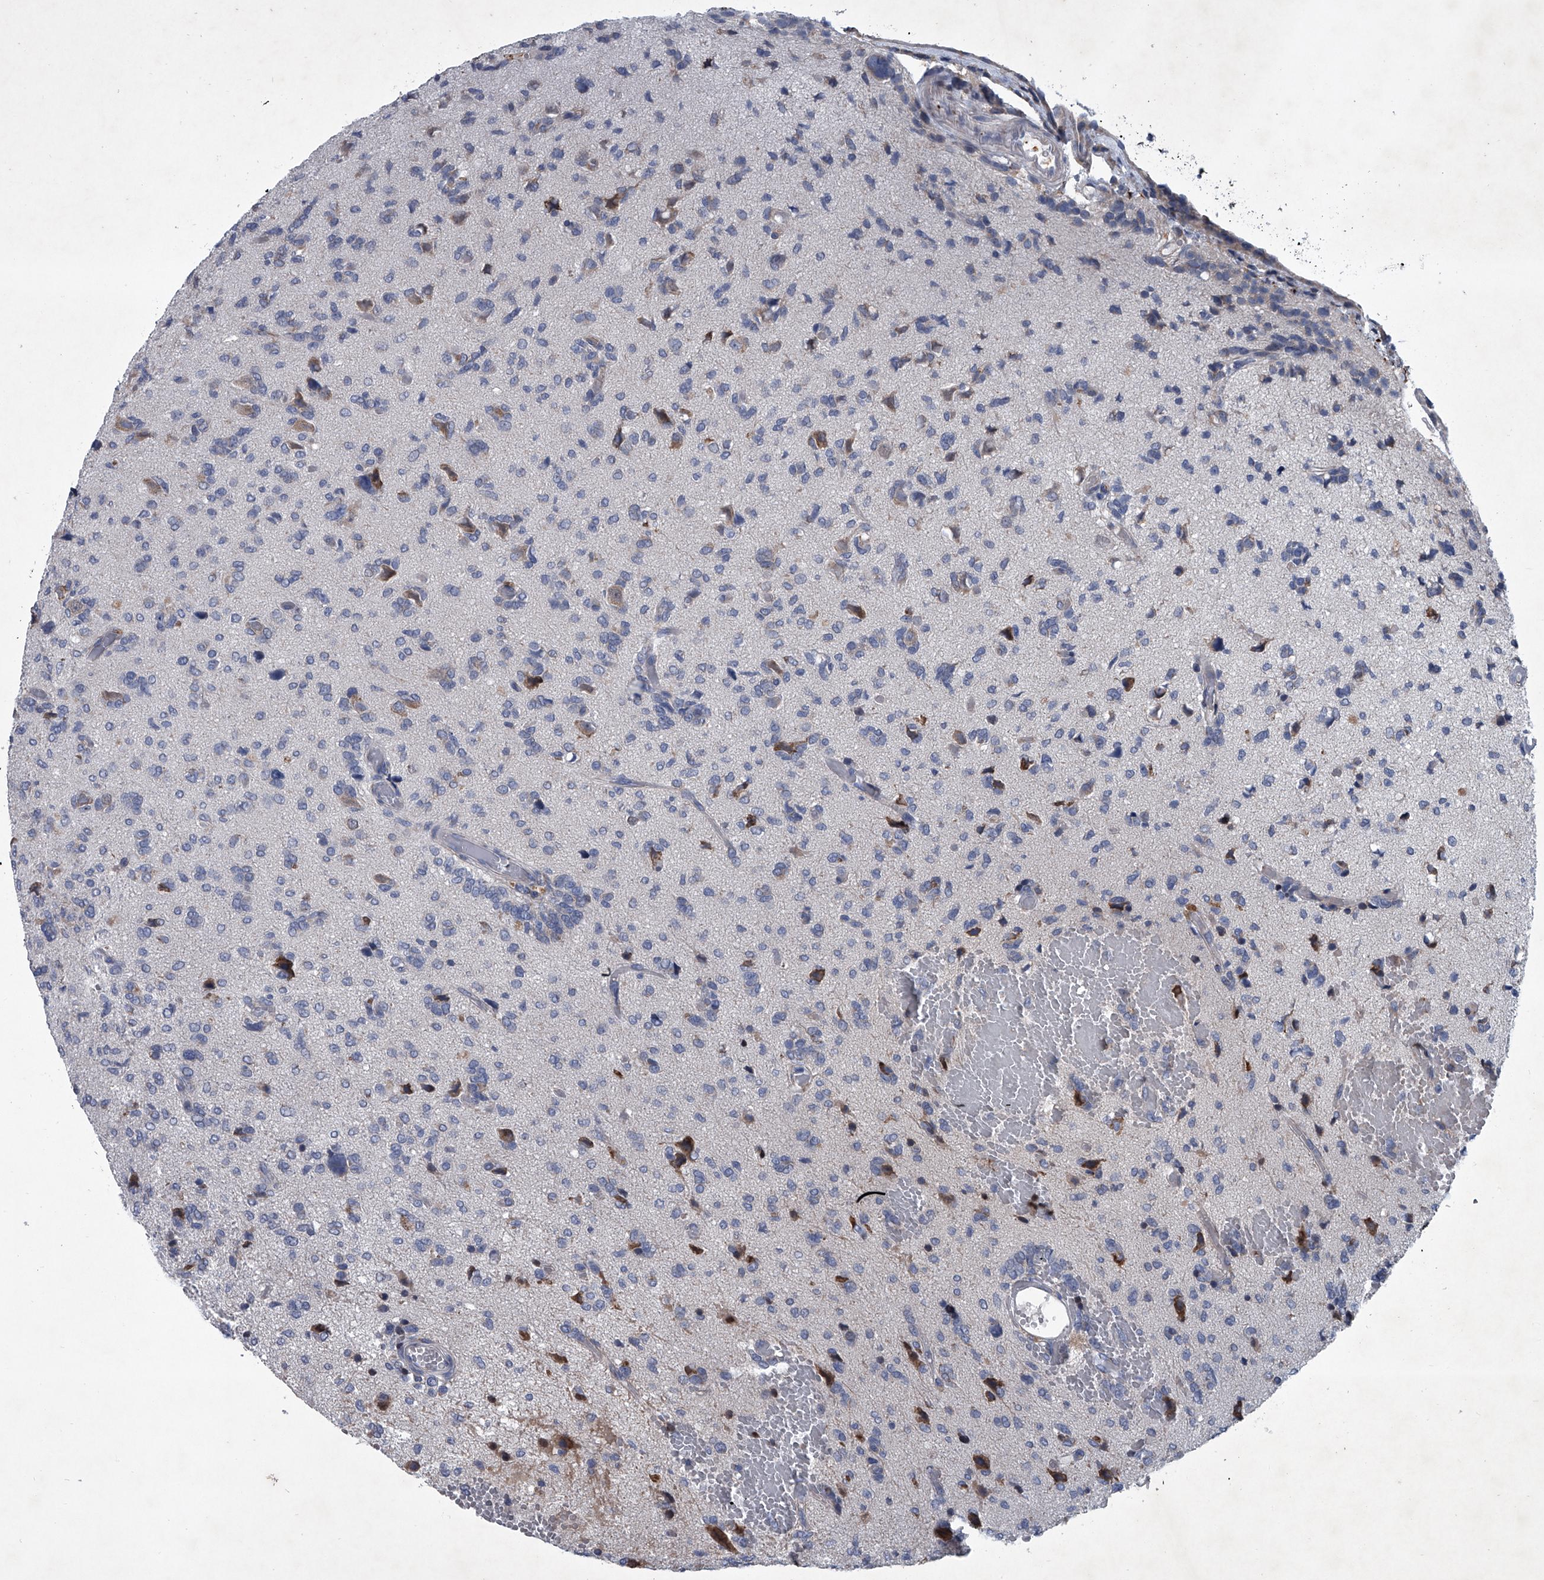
{"staining": {"intensity": "negative", "quantity": "none", "location": "none"}, "tissue": "glioma", "cell_type": "Tumor cells", "image_type": "cancer", "snomed": [{"axis": "morphology", "description": "Glioma, malignant, High grade"}, {"axis": "topography", "description": "Brain"}], "caption": "The photomicrograph reveals no staining of tumor cells in high-grade glioma (malignant). (IHC, brightfield microscopy, high magnification).", "gene": "ABCG1", "patient": {"sex": "female", "age": 59}}